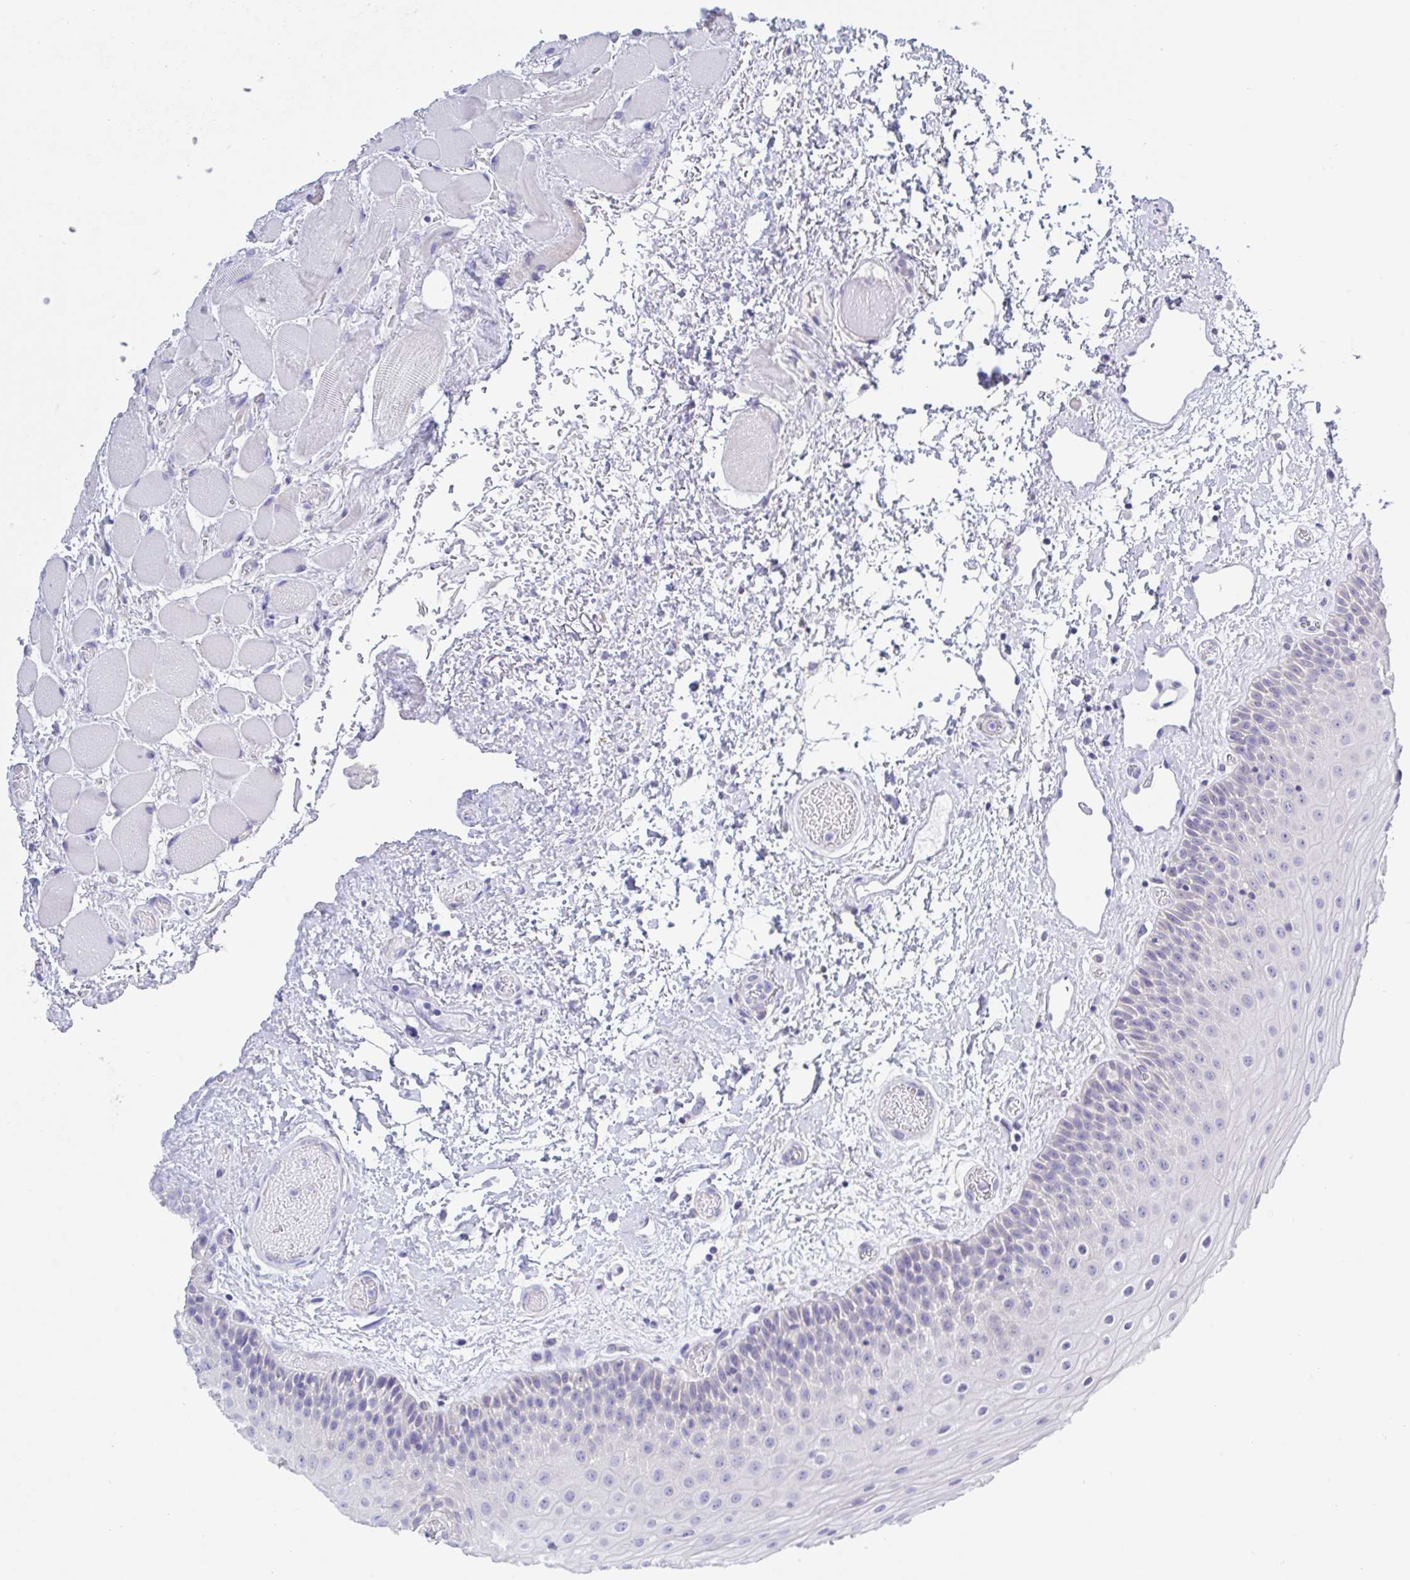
{"staining": {"intensity": "negative", "quantity": "none", "location": "none"}, "tissue": "oral mucosa", "cell_type": "Squamous epithelial cells", "image_type": "normal", "snomed": [{"axis": "morphology", "description": "Normal tissue, NOS"}, {"axis": "topography", "description": "Oral tissue"}], "caption": "The IHC image has no significant positivity in squamous epithelial cells of oral mucosa. Brightfield microscopy of immunohistochemistry (IHC) stained with DAB (brown) and hematoxylin (blue), captured at high magnification.", "gene": "CHMP5", "patient": {"sex": "female", "age": 82}}